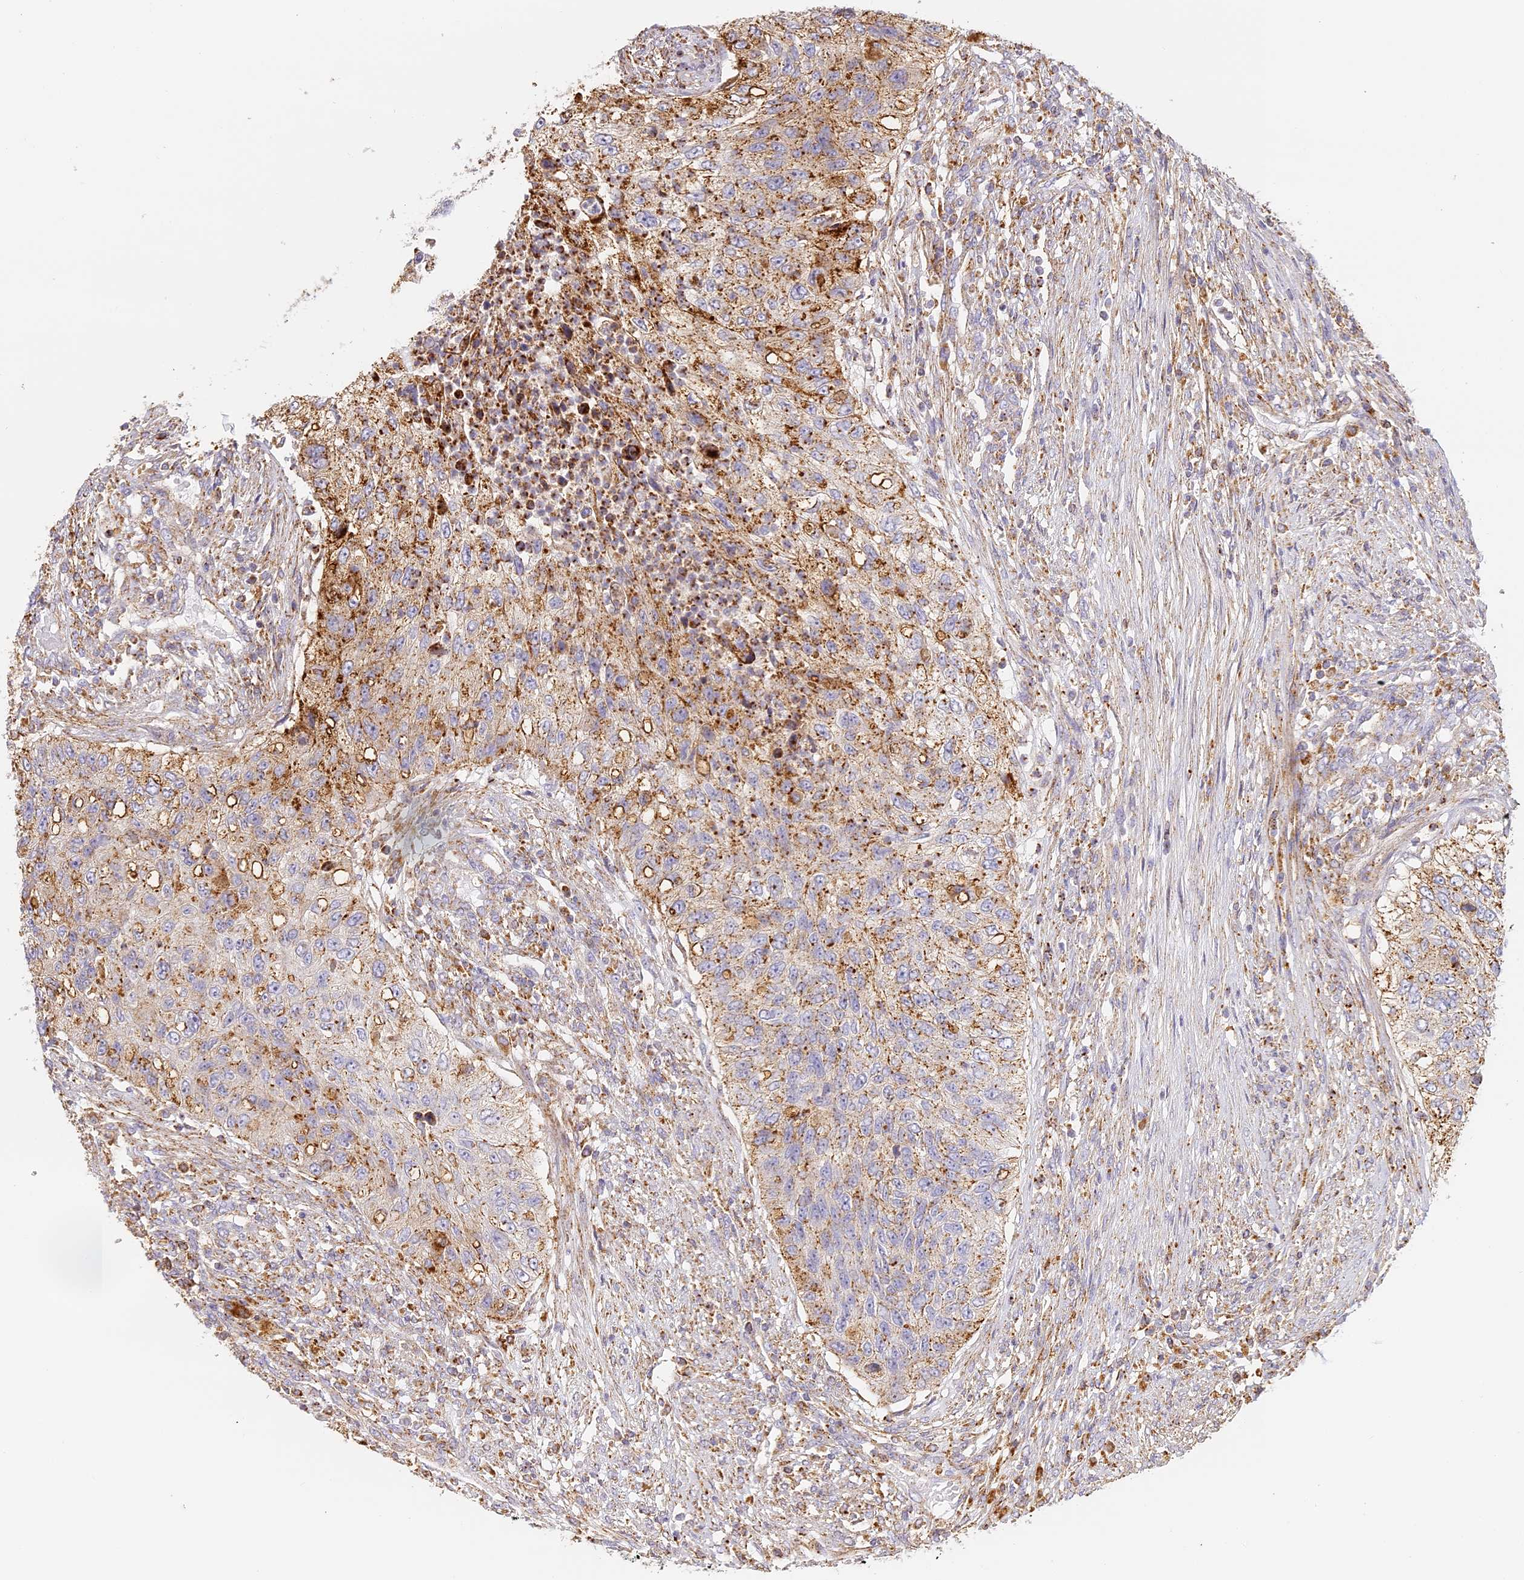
{"staining": {"intensity": "moderate", "quantity": ">75%", "location": "cytoplasmic/membranous"}, "tissue": "urothelial cancer", "cell_type": "Tumor cells", "image_type": "cancer", "snomed": [{"axis": "morphology", "description": "Urothelial carcinoma, High grade"}, {"axis": "topography", "description": "Urinary bladder"}], "caption": "DAB (3,3'-diaminobenzidine) immunohistochemical staining of urothelial carcinoma (high-grade) demonstrates moderate cytoplasmic/membranous protein expression in about >75% of tumor cells. Nuclei are stained in blue.", "gene": "LAMP2", "patient": {"sex": "female", "age": 60}}